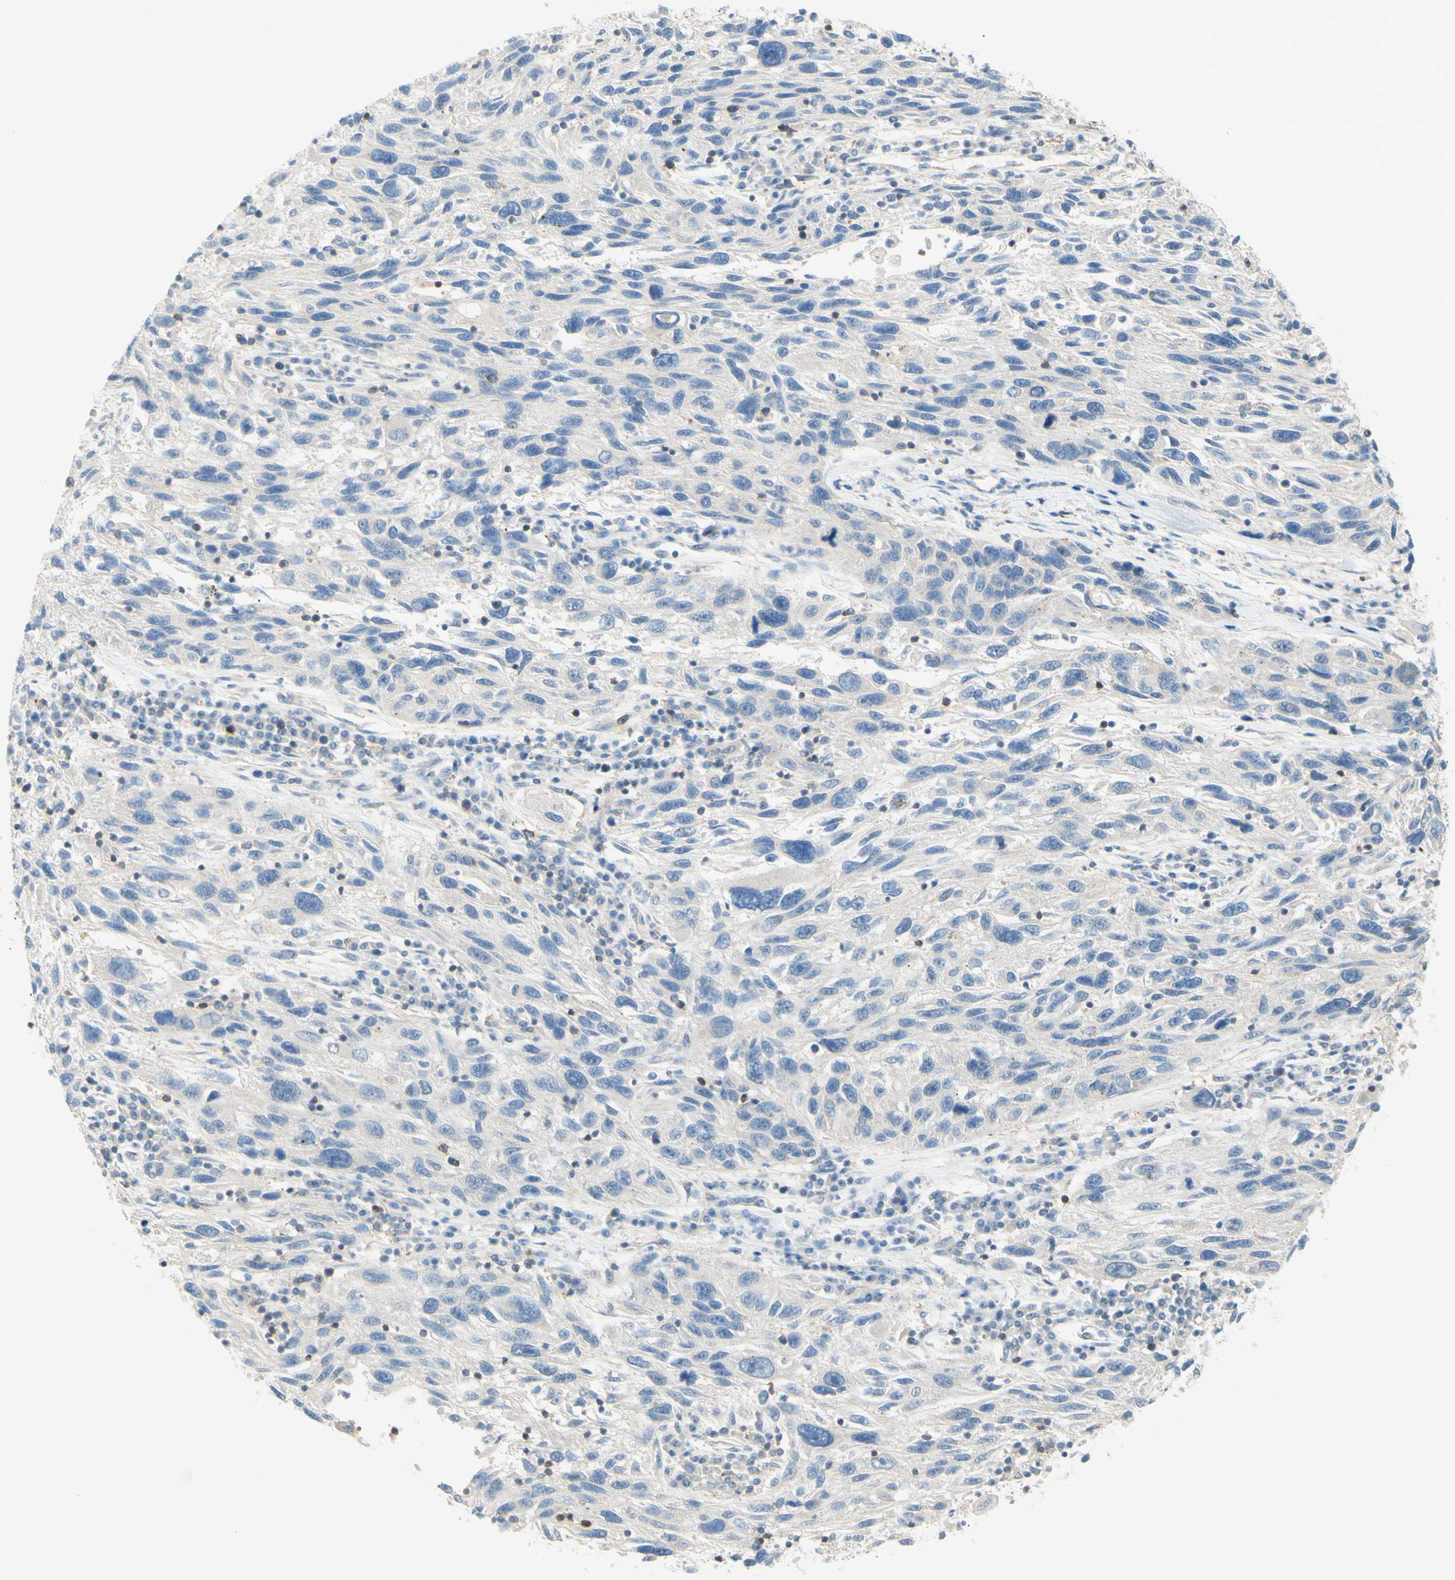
{"staining": {"intensity": "negative", "quantity": "none", "location": "none"}, "tissue": "melanoma", "cell_type": "Tumor cells", "image_type": "cancer", "snomed": [{"axis": "morphology", "description": "Malignant melanoma, NOS"}, {"axis": "topography", "description": "Skin"}], "caption": "IHC of melanoma demonstrates no expression in tumor cells.", "gene": "MTM1", "patient": {"sex": "male", "age": 53}}